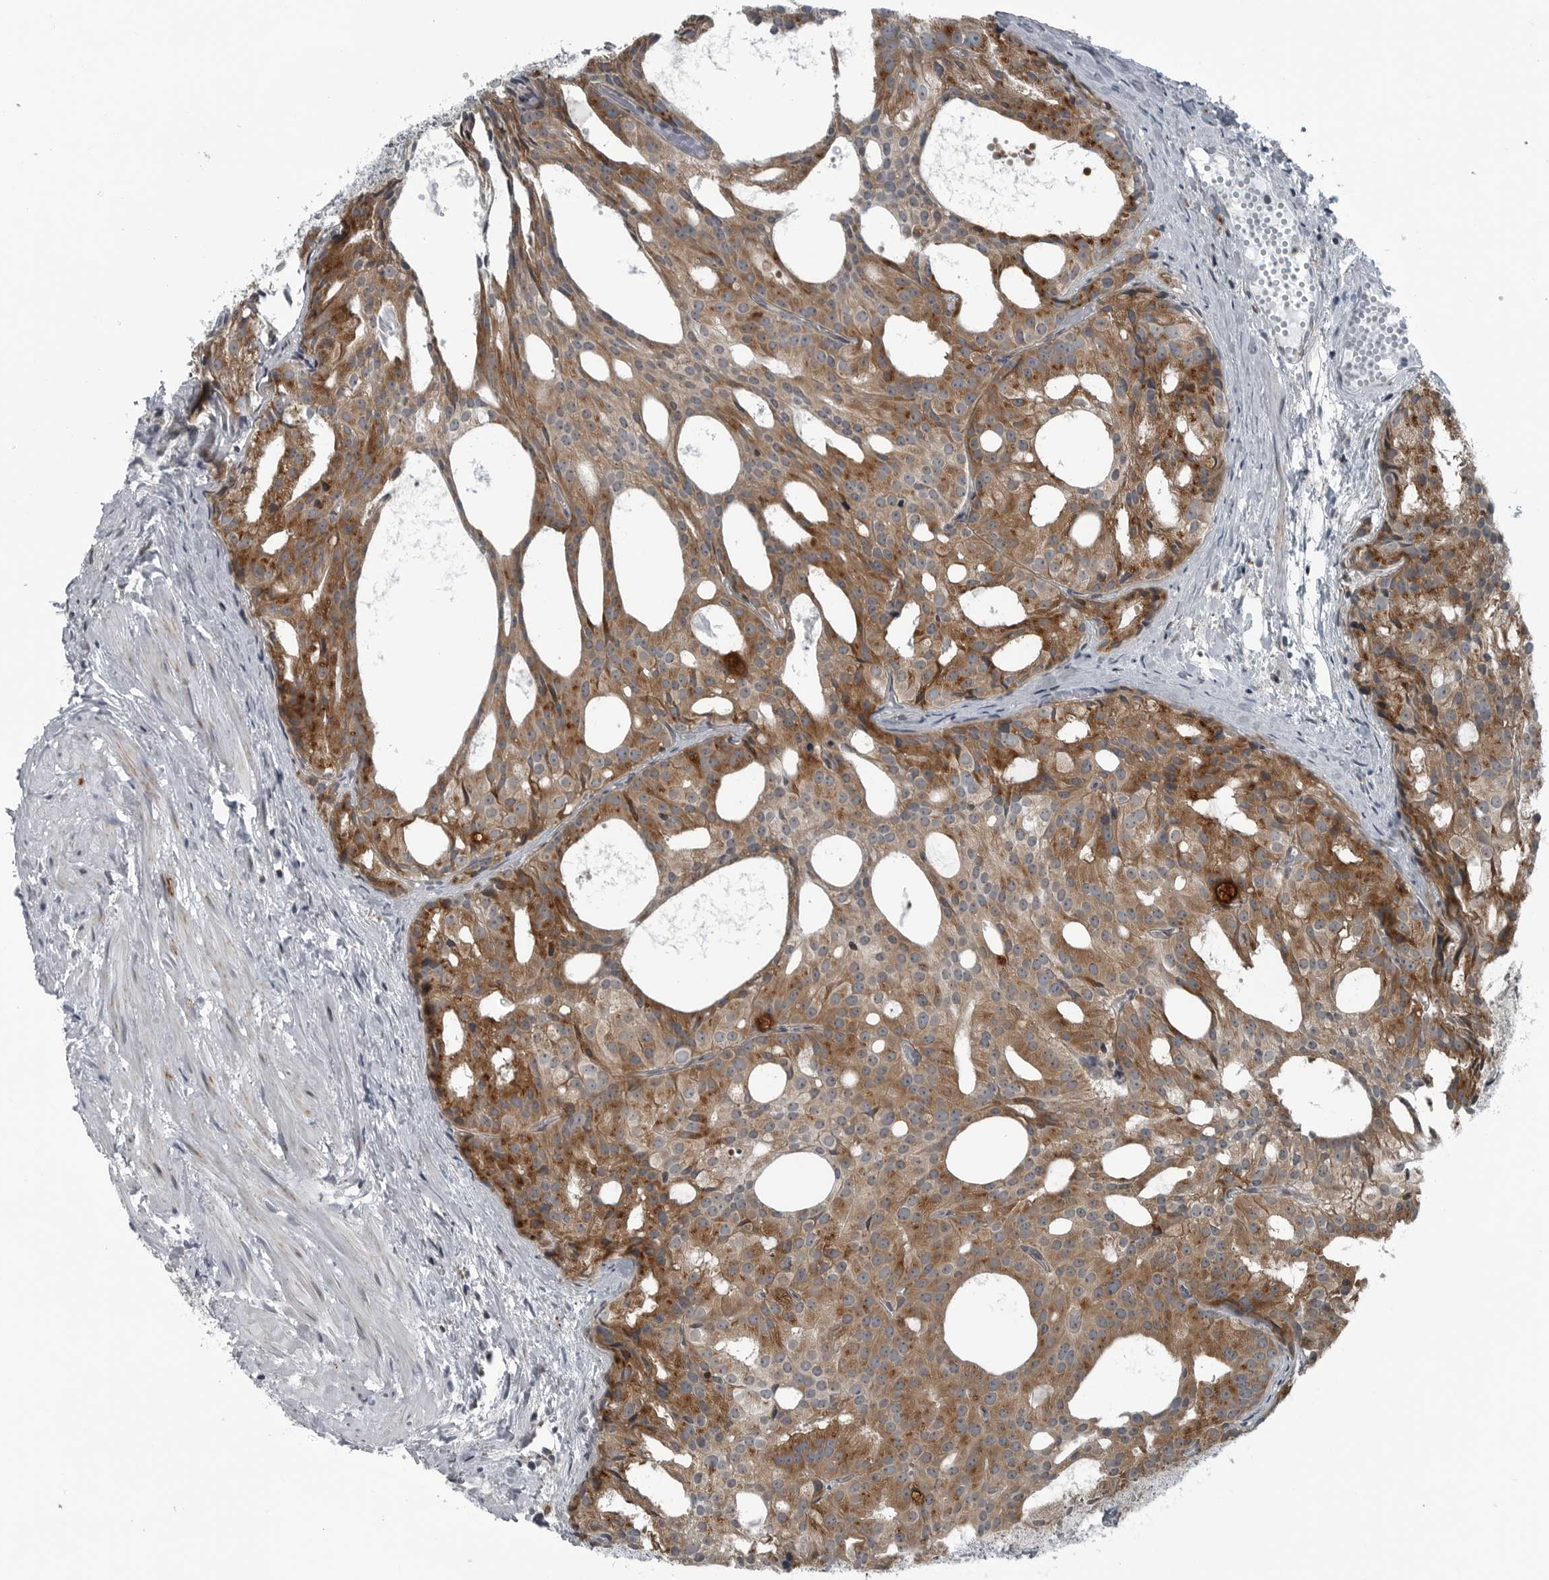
{"staining": {"intensity": "moderate", "quantity": ">75%", "location": "cytoplasmic/membranous"}, "tissue": "prostate cancer", "cell_type": "Tumor cells", "image_type": "cancer", "snomed": [{"axis": "morphology", "description": "Adenocarcinoma, Low grade"}, {"axis": "topography", "description": "Prostate"}], "caption": "Protein staining of adenocarcinoma (low-grade) (prostate) tissue displays moderate cytoplasmic/membranous staining in about >75% of tumor cells.", "gene": "GAK", "patient": {"sex": "male", "age": 88}}